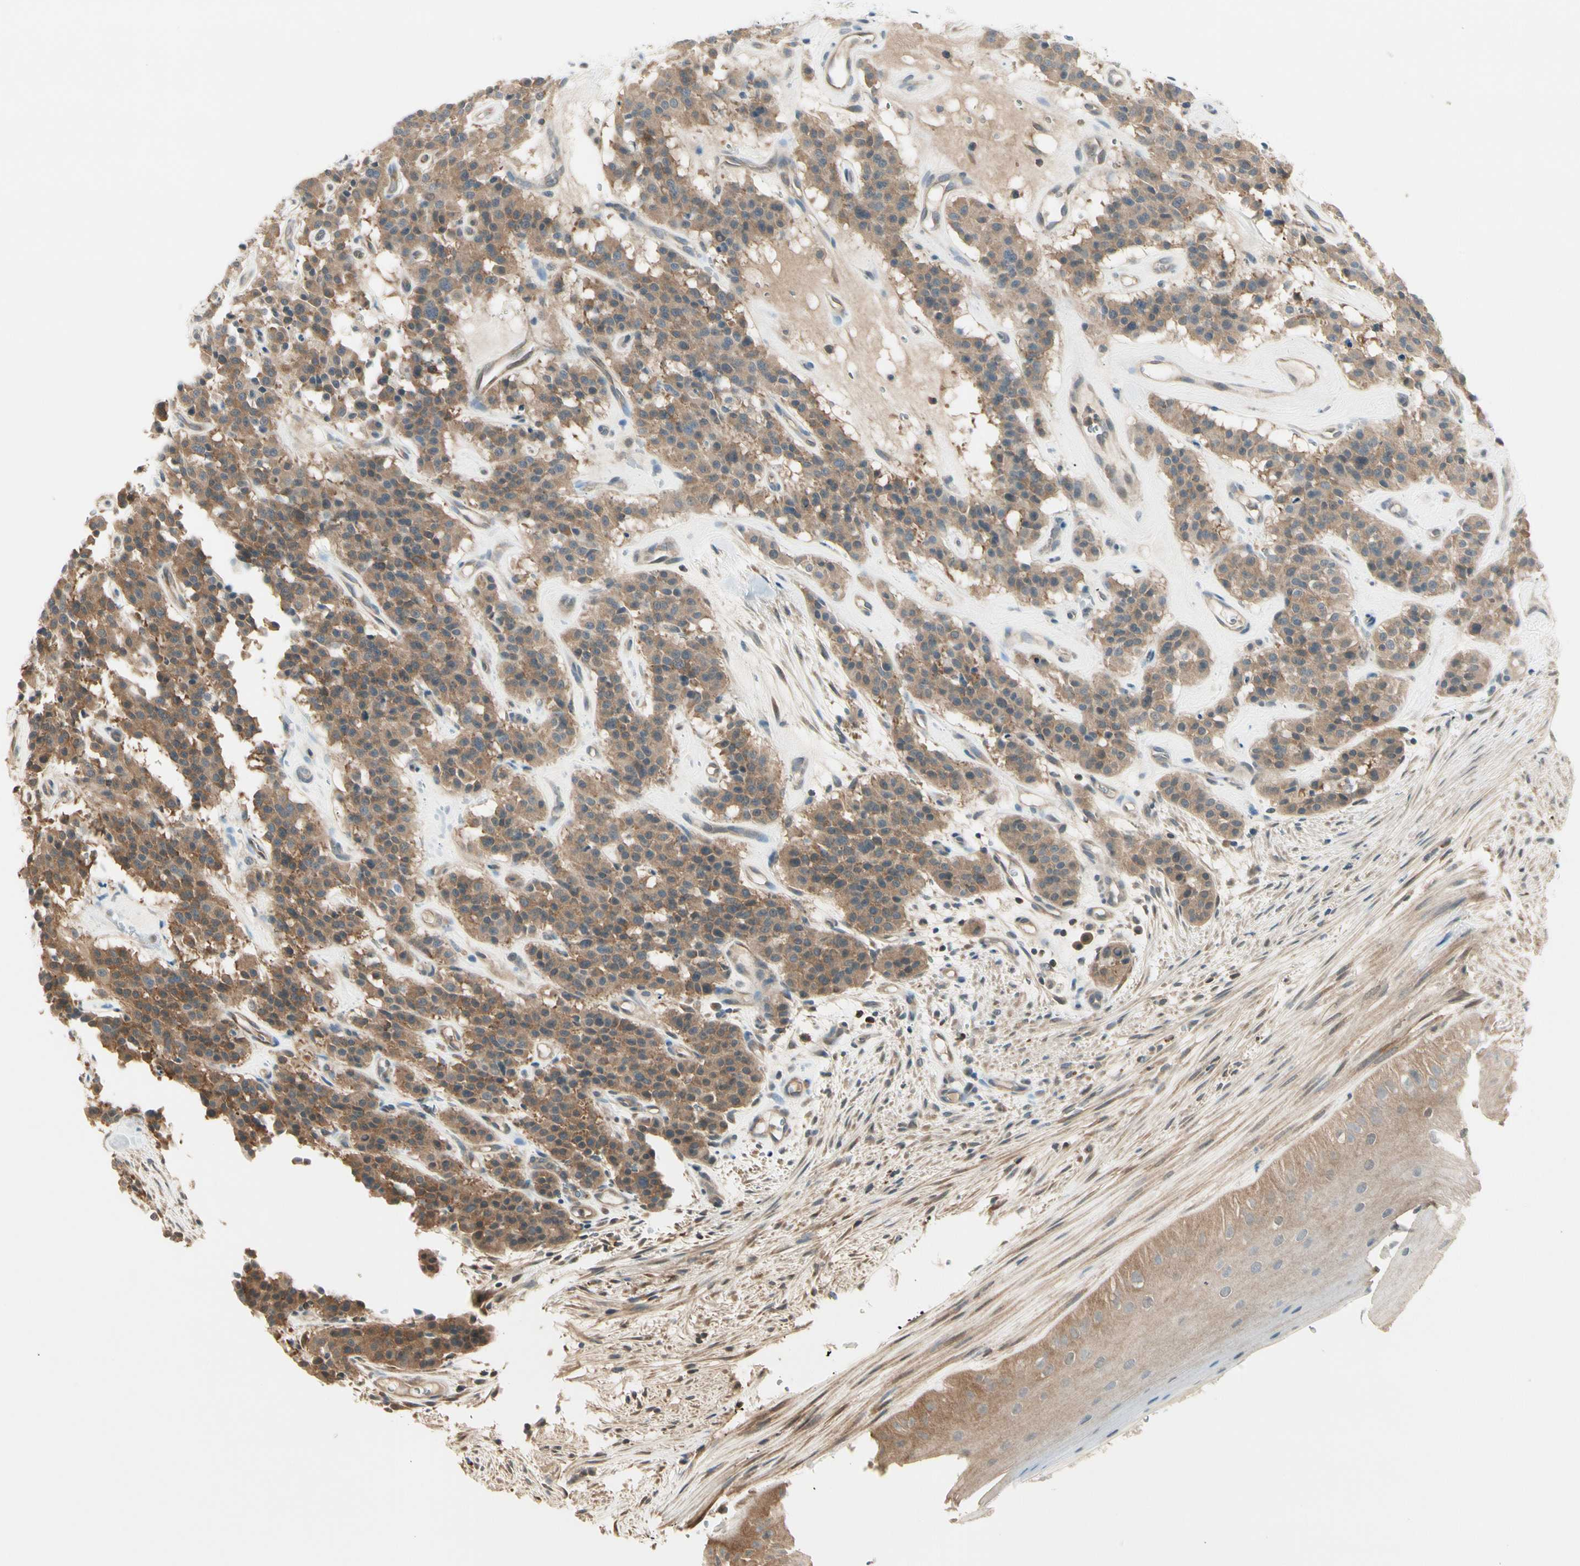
{"staining": {"intensity": "moderate", "quantity": ">75%", "location": "cytoplasmic/membranous"}, "tissue": "carcinoid", "cell_type": "Tumor cells", "image_type": "cancer", "snomed": [{"axis": "morphology", "description": "Carcinoid, malignant, NOS"}, {"axis": "topography", "description": "Lung"}], "caption": "Carcinoid stained with DAB immunohistochemistry demonstrates medium levels of moderate cytoplasmic/membranous staining in about >75% of tumor cells. The protein is stained brown, and the nuclei are stained in blue (DAB IHC with brightfield microscopy, high magnification).", "gene": "OXSR1", "patient": {"sex": "male", "age": 30}}